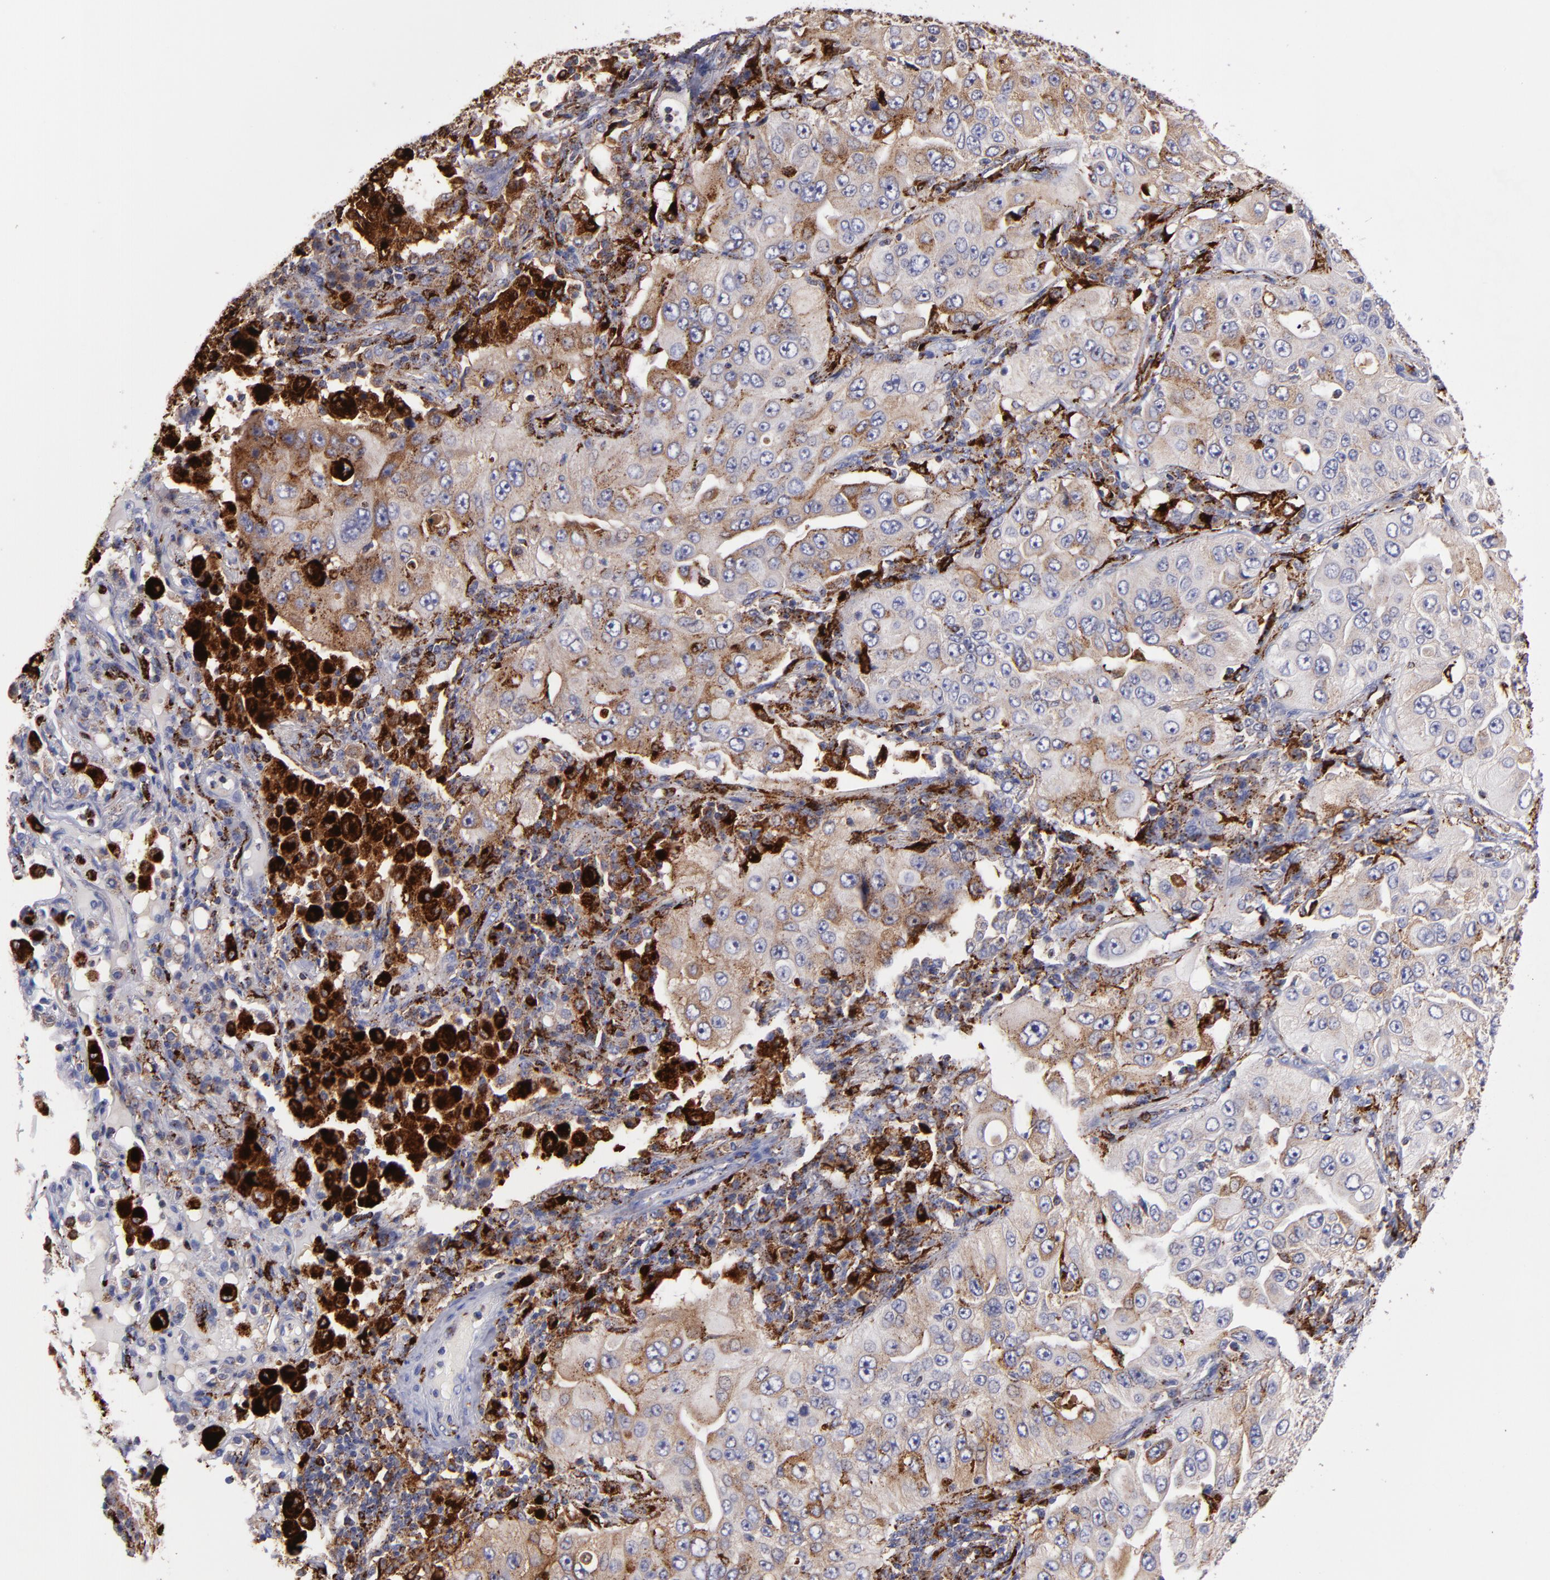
{"staining": {"intensity": "moderate", "quantity": ">75%", "location": "cytoplasmic/membranous"}, "tissue": "lung cancer", "cell_type": "Tumor cells", "image_type": "cancer", "snomed": [{"axis": "morphology", "description": "Adenocarcinoma, NOS"}, {"axis": "topography", "description": "Lung"}], "caption": "Human lung cancer (adenocarcinoma) stained with a brown dye demonstrates moderate cytoplasmic/membranous positive staining in approximately >75% of tumor cells.", "gene": "CTSS", "patient": {"sex": "male", "age": 84}}